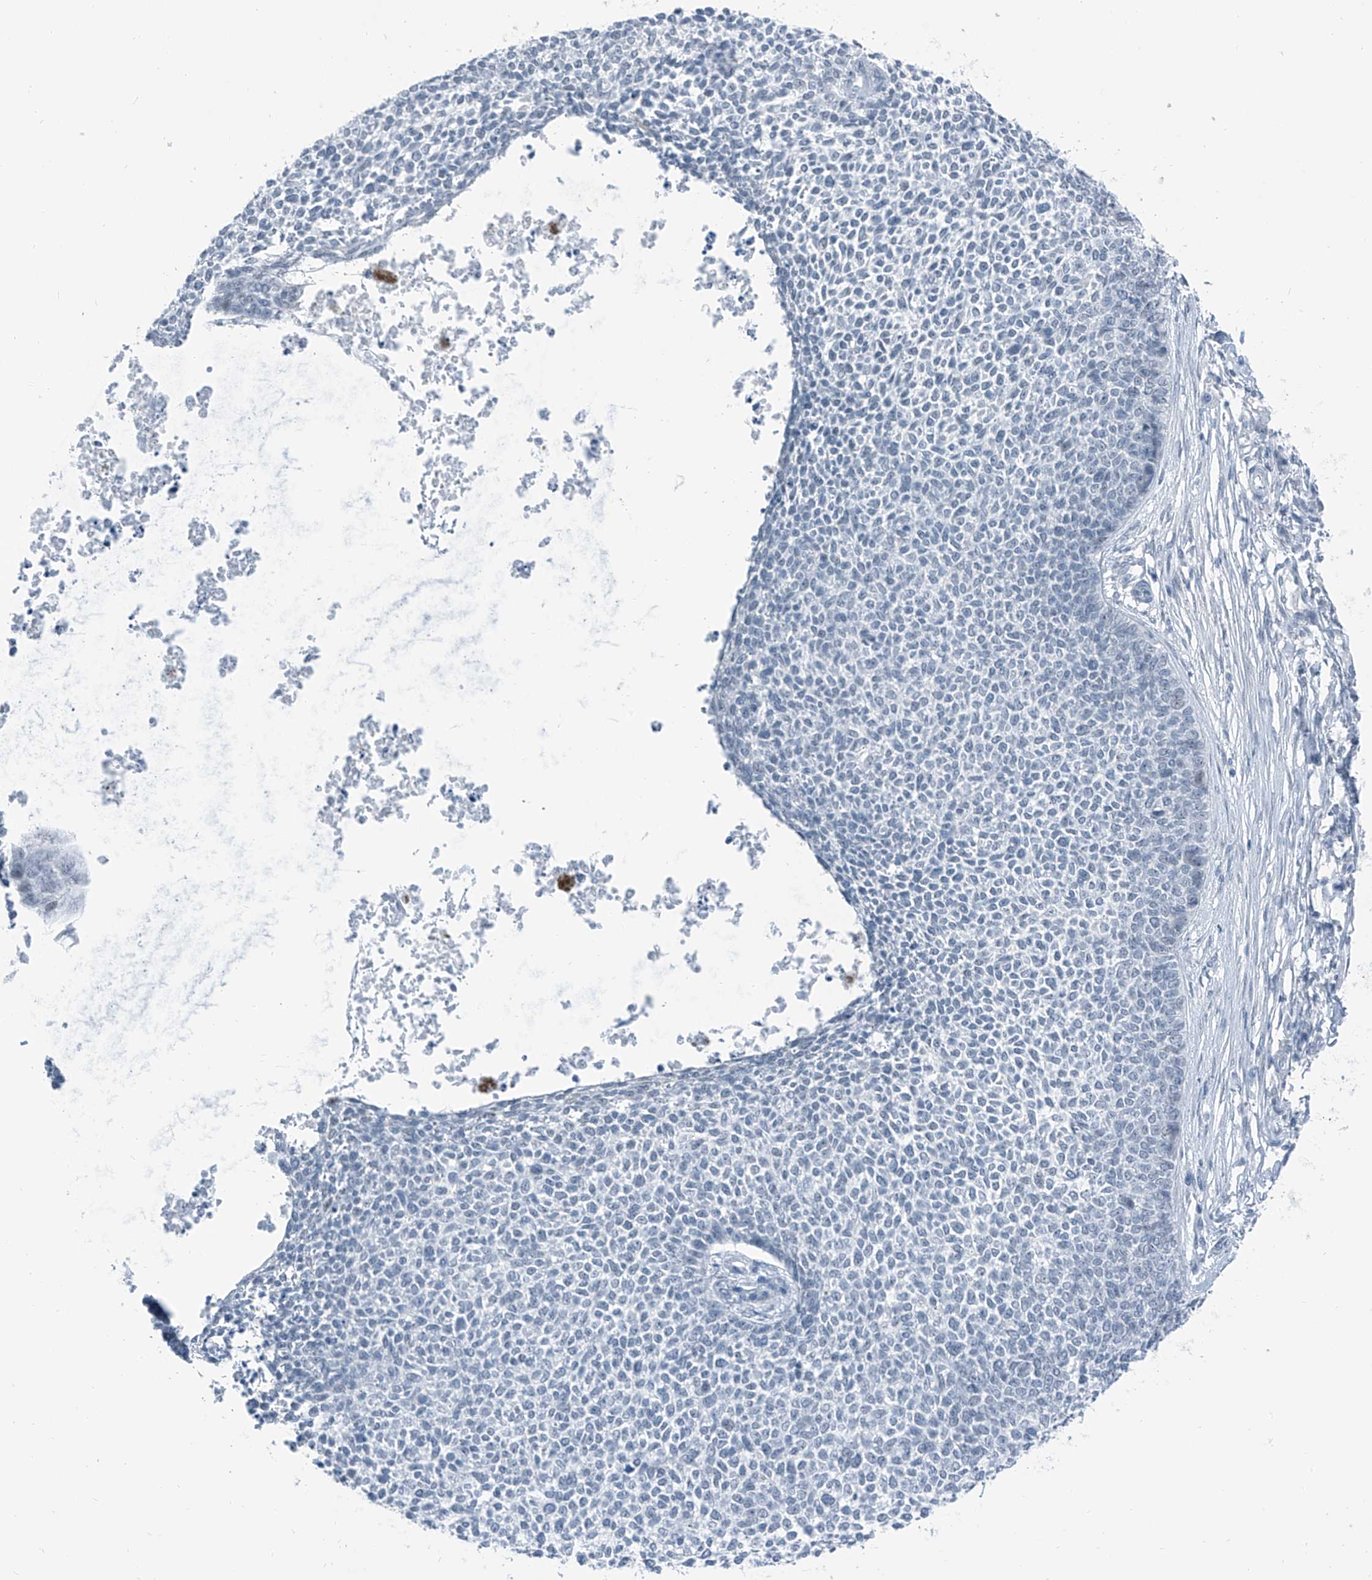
{"staining": {"intensity": "negative", "quantity": "none", "location": "none"}, "tissue": "skin cancer", "cell_type": "Tumor cells", "image_type": "cancer", "snomed": [{"axis": "morphology", "description": "Basal cell carcinoma"}, {"axis": "topography", "description": "Skin"}], "caption": "High magnification brightfield microscopy of skin basal cell carcinoma stained with DAB (3,3'-diaminobenzidine) (brown) and counterstained with hematoxylin (blue): tumor cells show no significant staining.", "gene": "RGN", "patient": {"sex": "female", "age": 84}}